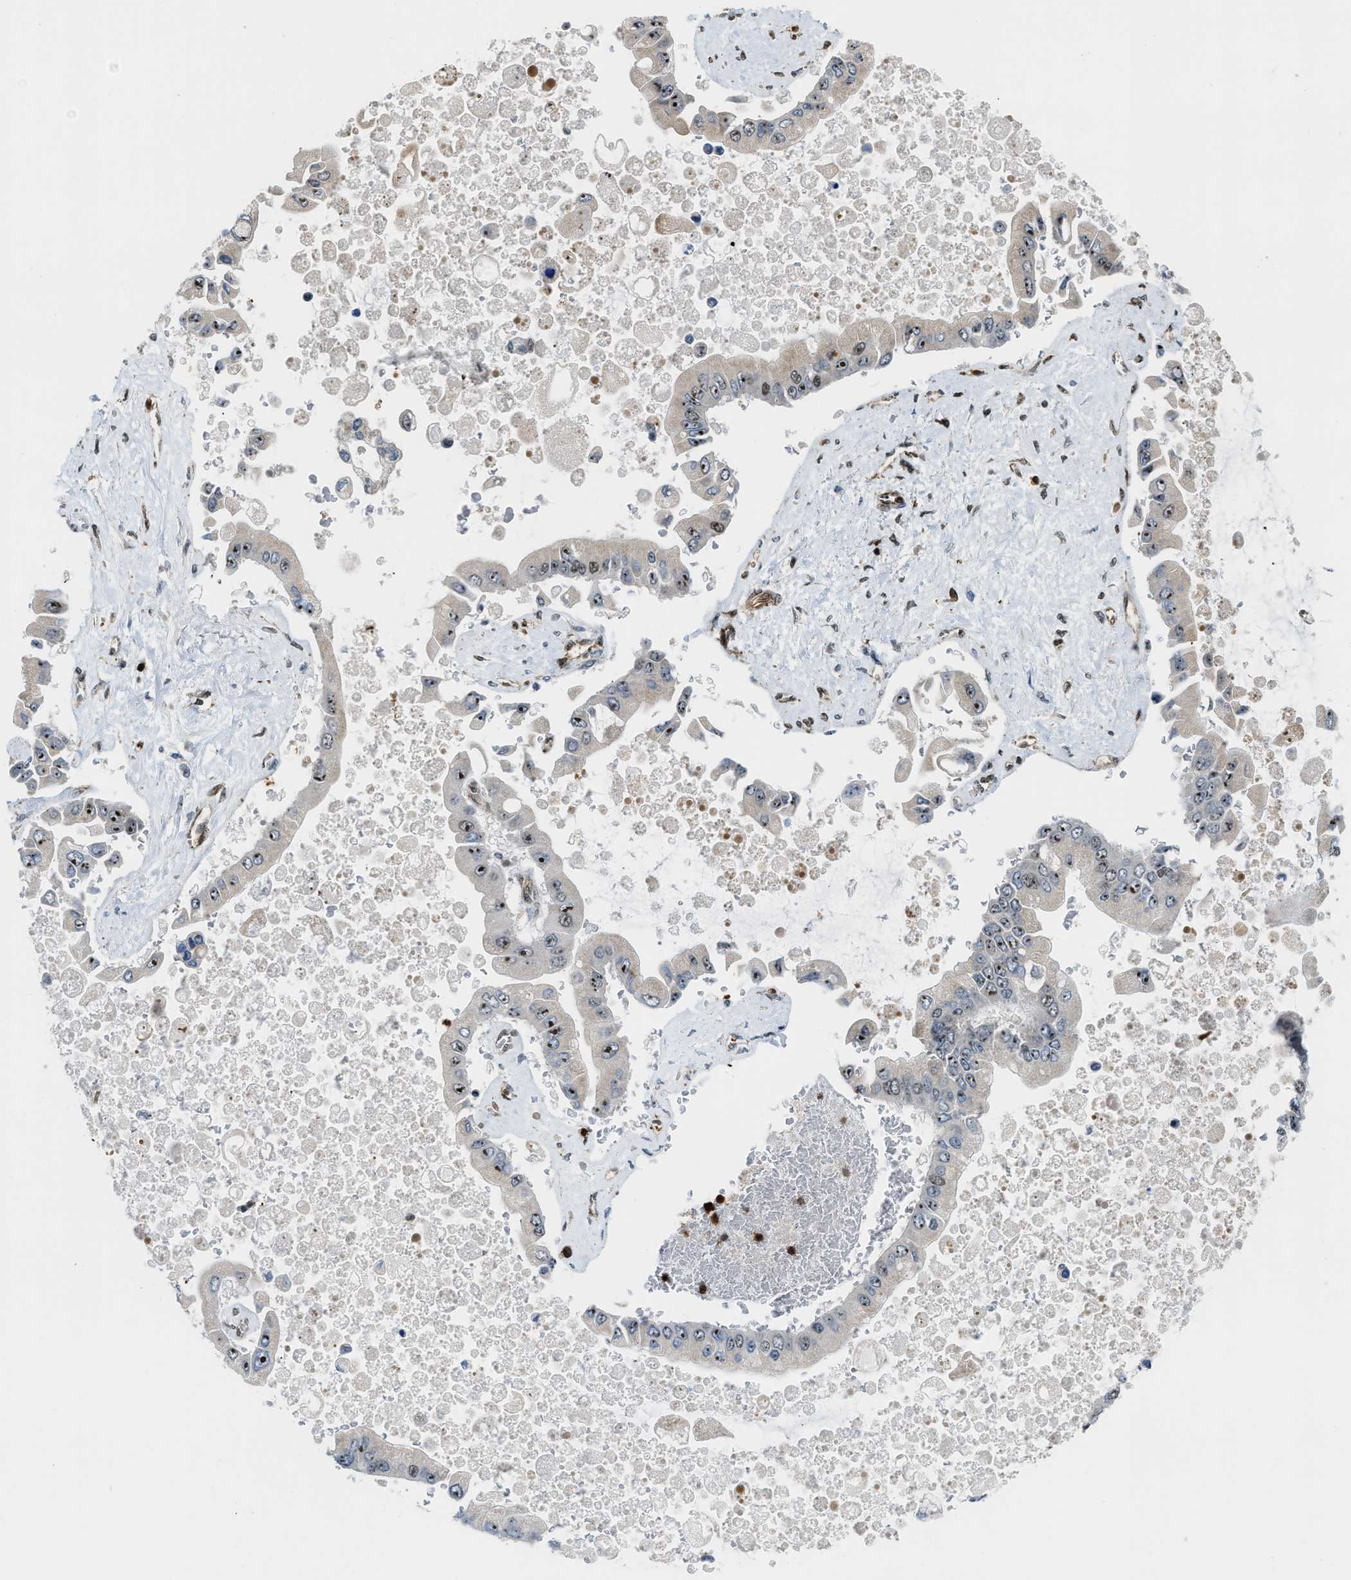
{"staining": {"intensity": "moderate", "quantity": ">75%", "location": "nuclear"}, "tissue": "liver cancer", "cell_type": "Tumor cells", "image_type": "cancer", "snomed": [{"axis": "morphology", "description": "Cholangiocarcinoma"}, {"axis": "topography", "description": "Liver"}], "caption": "Human liver cancer (cholangiocarcinoma) stained with a brown dye demonstrates moderate nuclear positive staining in approximately >75% of tumor cells.", "gene": "E2F1", "patient": {"sex": "male", "age": 50}}